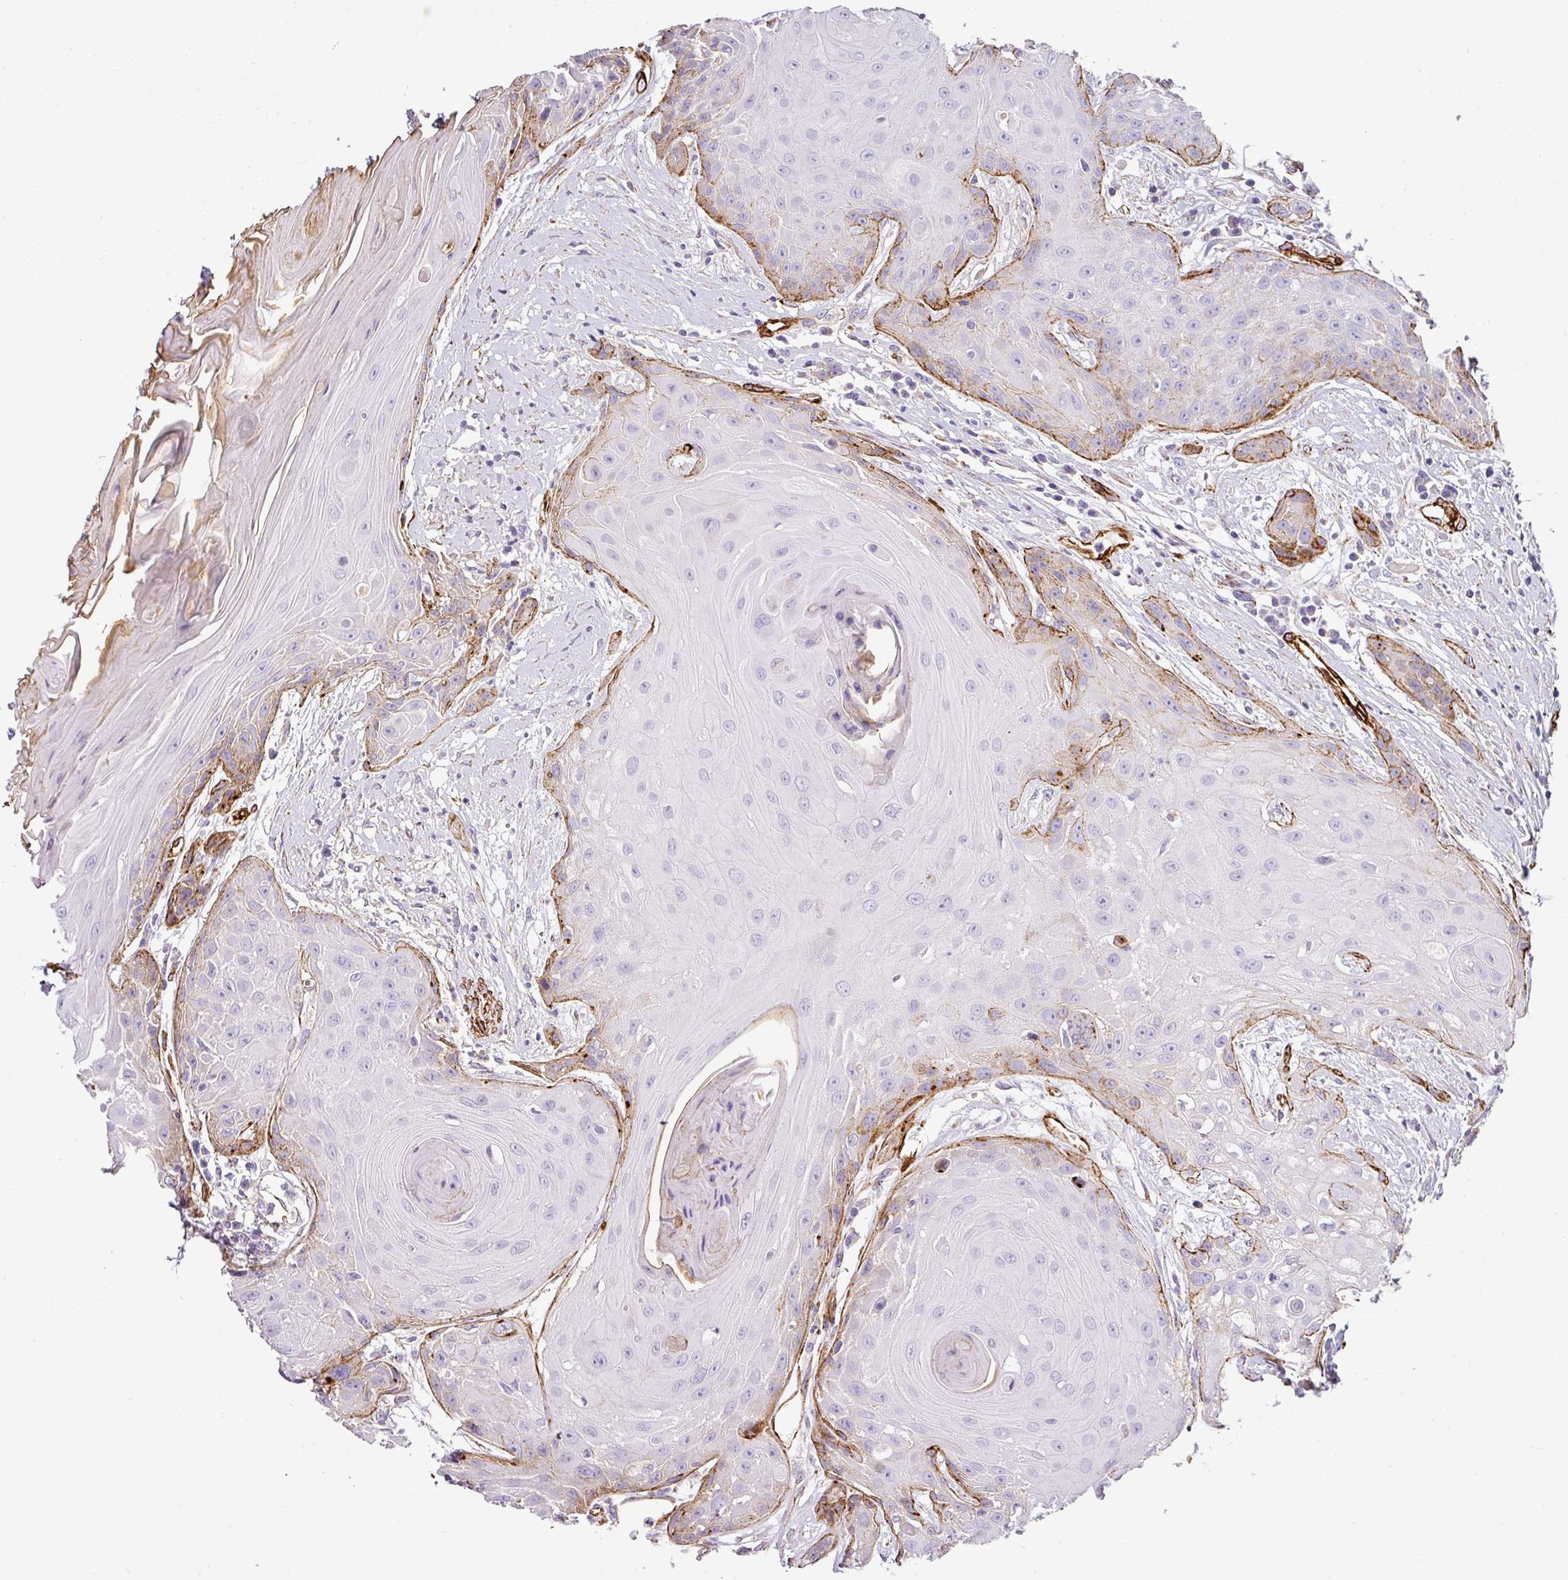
{"staining": {"intensity": "moderate", "quantity": "<25%", "location": "cytoplasmic/membranous"}, "tissue": "head and neck cancer", "cell_type": "Tumor cells", "image_type": "cancer", "snomed": [{"axis": "morphology", "description": "Squamous cell carcinoma, NOS"}, {"axis": "topography", "description": "Head-Neck"}], "caption": "Immunohistochemical staining of human squamous cell carcinoma (head and neck) exhibits low levels of moderate cytoplasmic/membranous staining in approximately <25% of tumor cells.", "gene": "SLC25A17", "patient": {"sex": "female", "age": 73}}